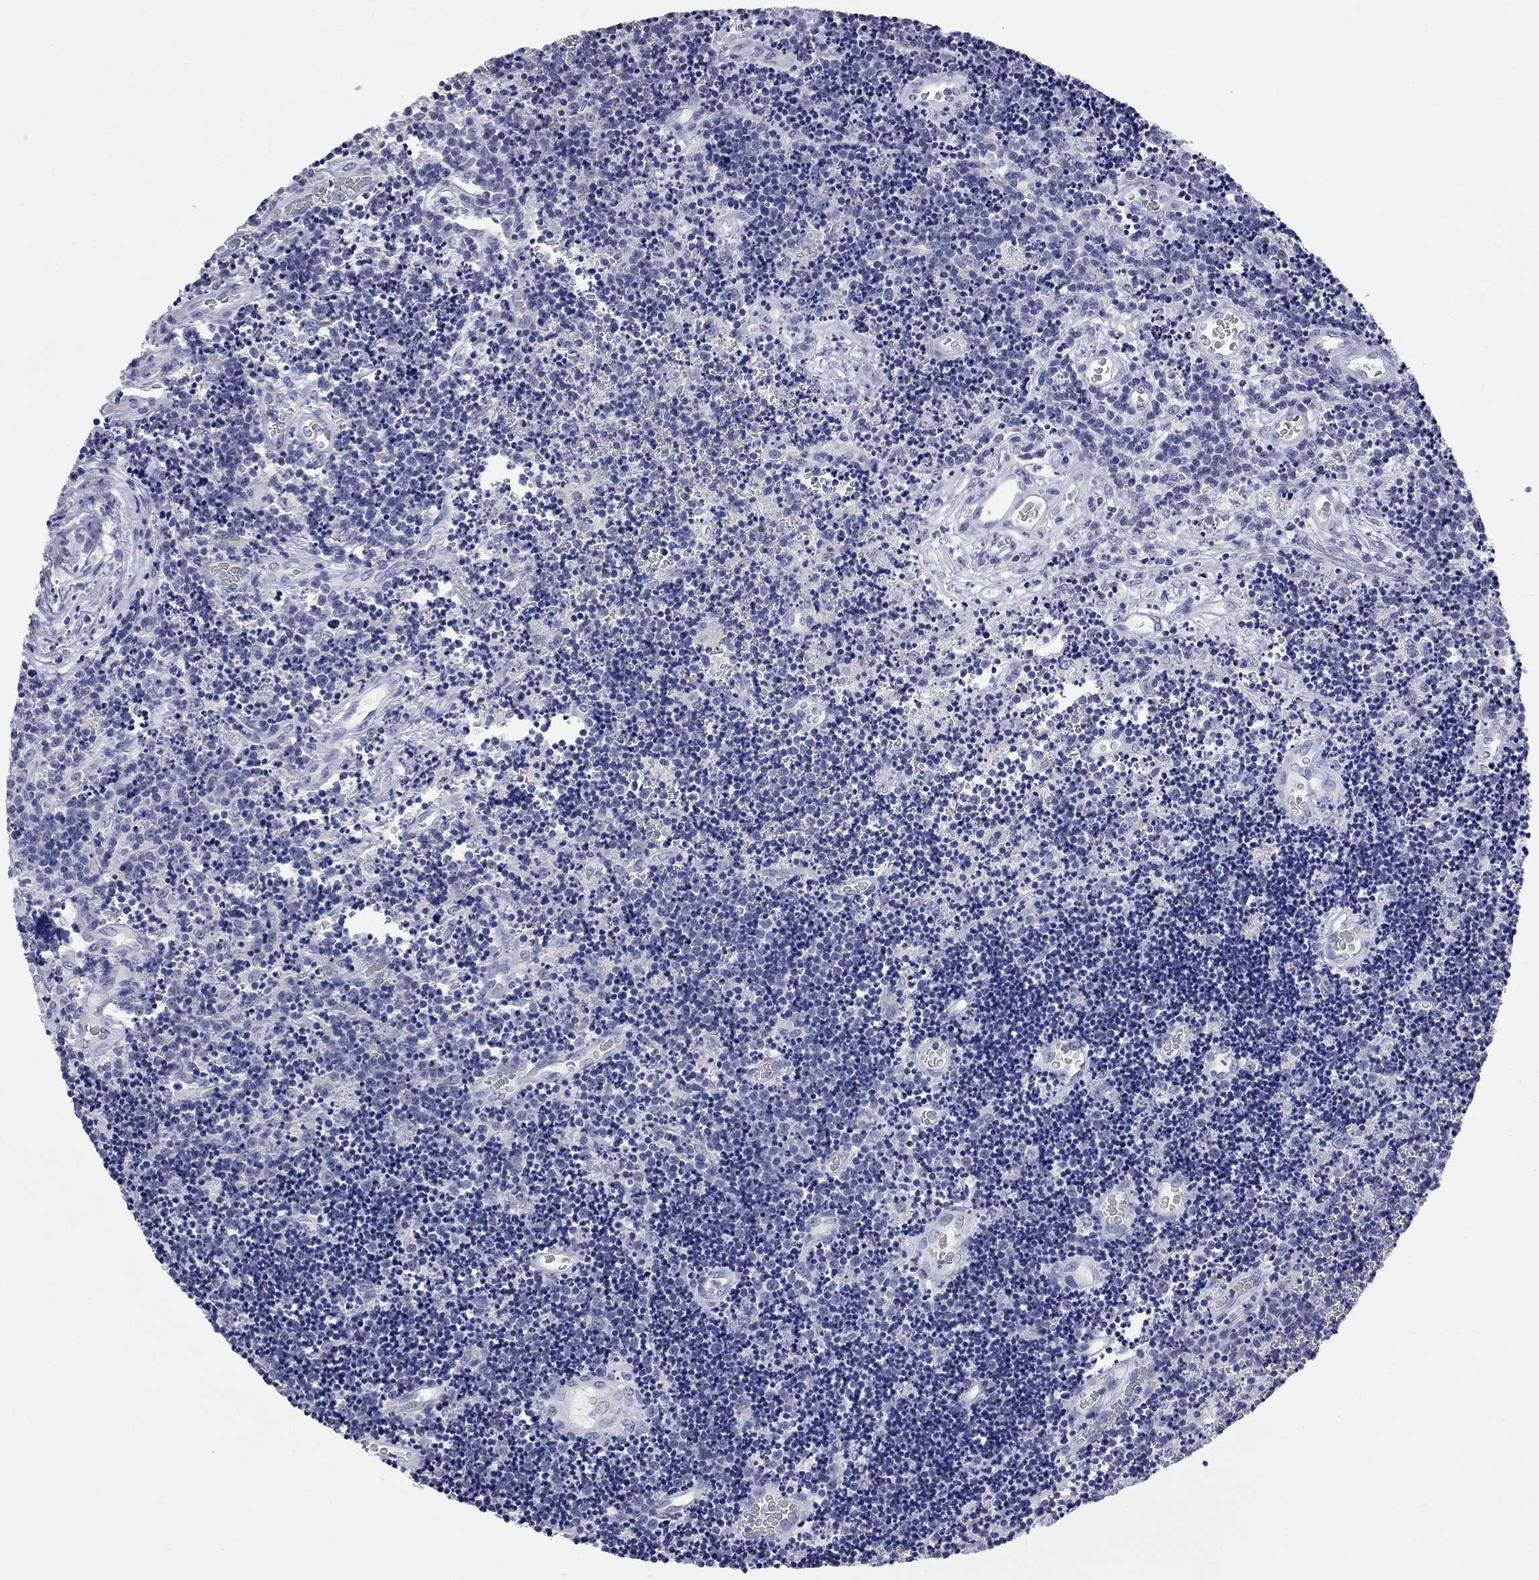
{"staining": {"intensity": "negative", "quantity": "none", "location": "none"}, "tissue": "lymphoma", "cell_type": "Tumor cells", "image_type": "cancer", "snomed": [{"axis": "morphology", "description": "Malignant lymphoma, non-Hodgkin's type, Low grade"}, {"axis": "topography", "description": "Brain"}], "caption": "Immunohistochemistry (IHC) of malignant lymphoma, non-Hodgkin's type (low-grade) reveals no staining in tumor cells. Brightfield microscopy of immunohistochemistry stained with DAB (3,3'-diaminobenzidine) (brown) and hematoxylin (blue), captured at high magnification.", "gene": "FAM221B", "patient": {"sex": "female", "age": 66}}